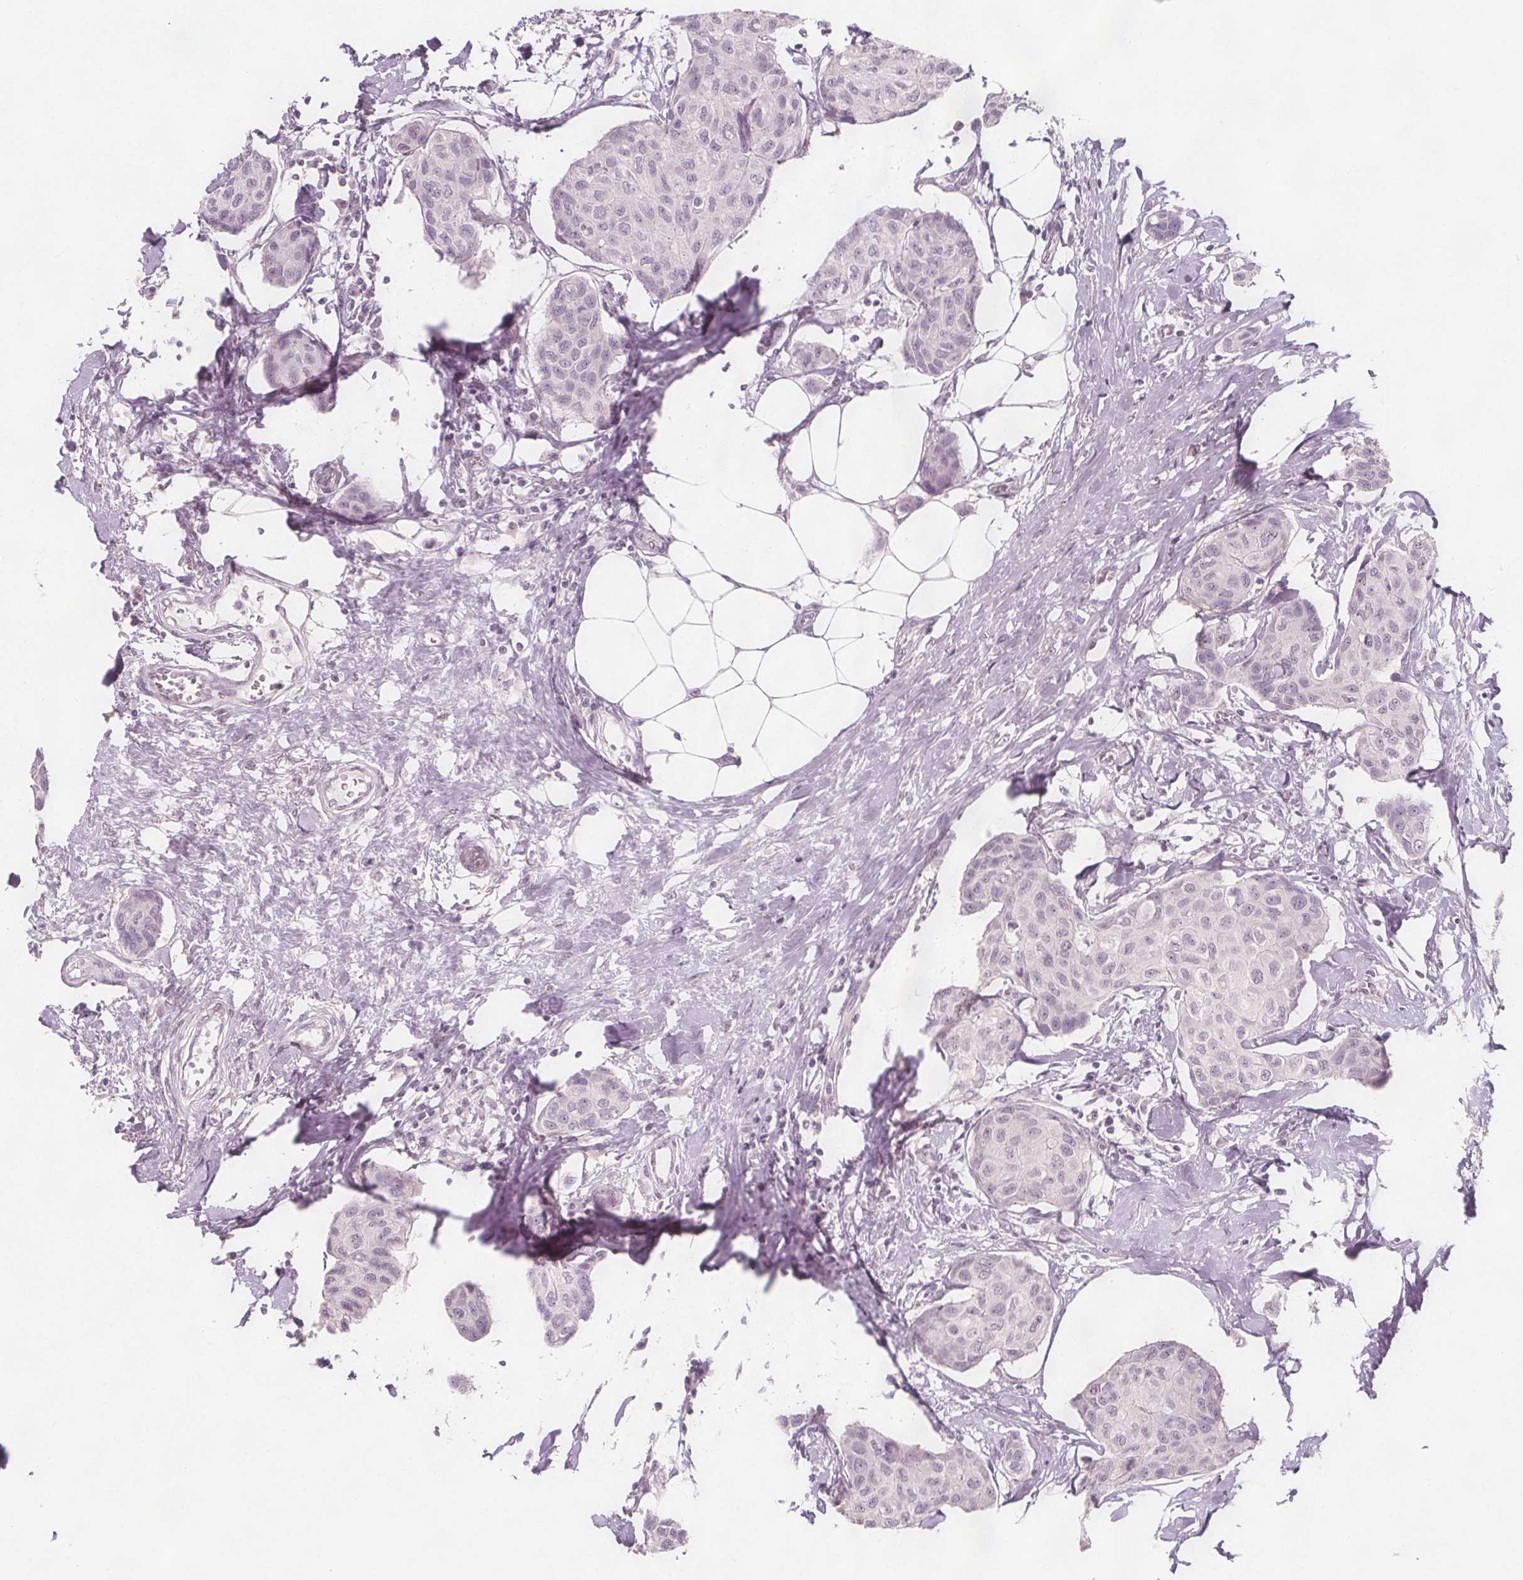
{"staining": {"intensity": "negative", "quantity": "none", "location": "none"}, "tissue": "breast cancer", "cell_type": "Tumor cells", "image_type": "cancer", "snomed": [{"axis": "morphology", "description": "Duct carcinoma"}, {"axis": "topography", "description": "Breast"}], "caption": "Breast cancer was stained to show a protein in brown. There is no significant staining in tumor cells. Brightfield microscopy of immunohistochemistry (IHC) stained with DAB (brown) and hematoxylin (blue), captured at high magnification.", "gene": "C1orf167", "patient": {"sex": "female", "age": 80}}